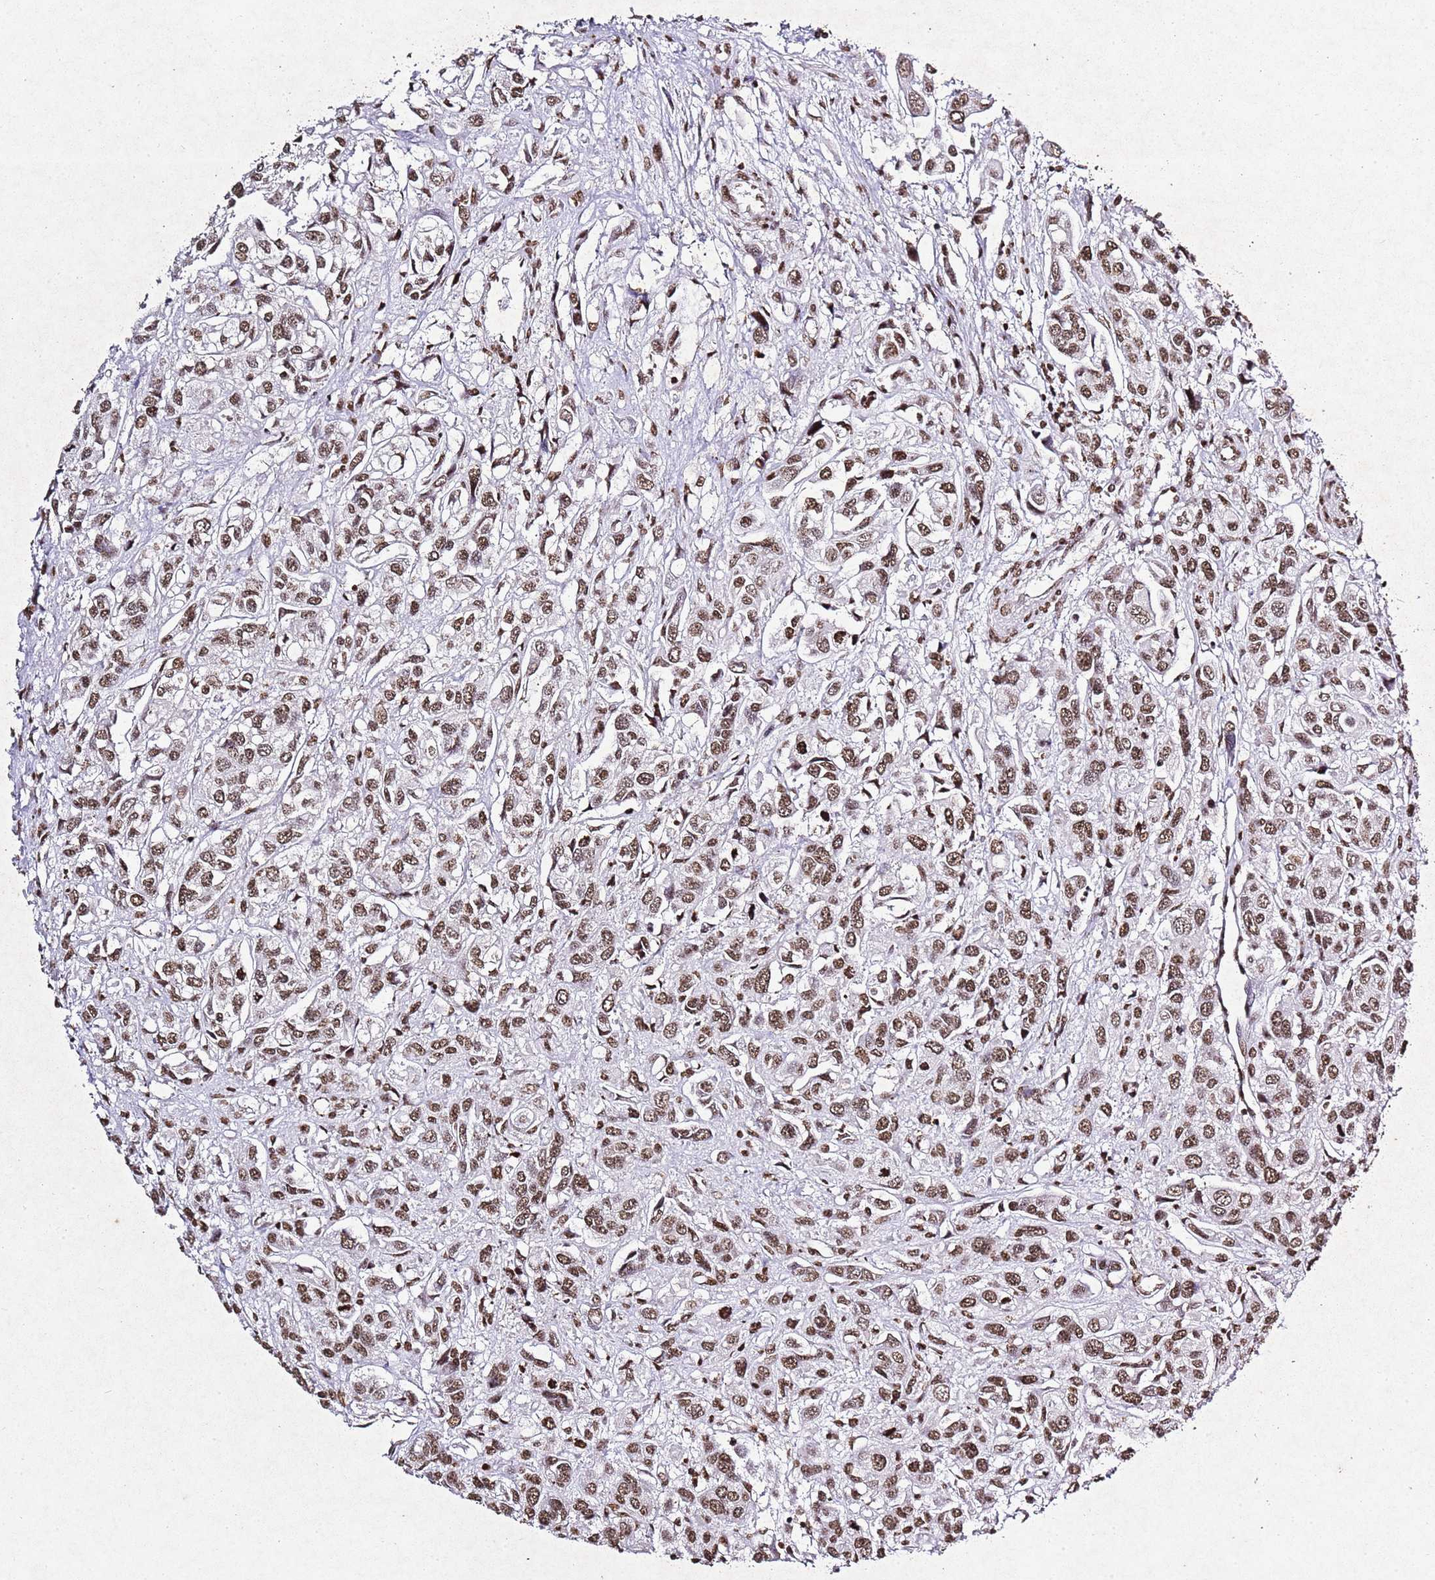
{"staining": {"intensity": "moderate", "quantity": ">75%", "location": "nuclear"}, "tissue": "urothelial cancer", "cell_type": "Tumor cells", "image_type": "cancer", "snomed": [{"axis": "morphology", "description": "Urothelial carcinoma, High grade"}, {"axis": "topography", "description": "Urinary bladder"}], "caption": "This histopathology image reveals IHC staining of human urothelial carcinoma (high-grade), with medium moderate nuclear expression in about >75% of tumor cells.", "gene": "BMAL1", "patient": {"sex": "male", "age": 67}}